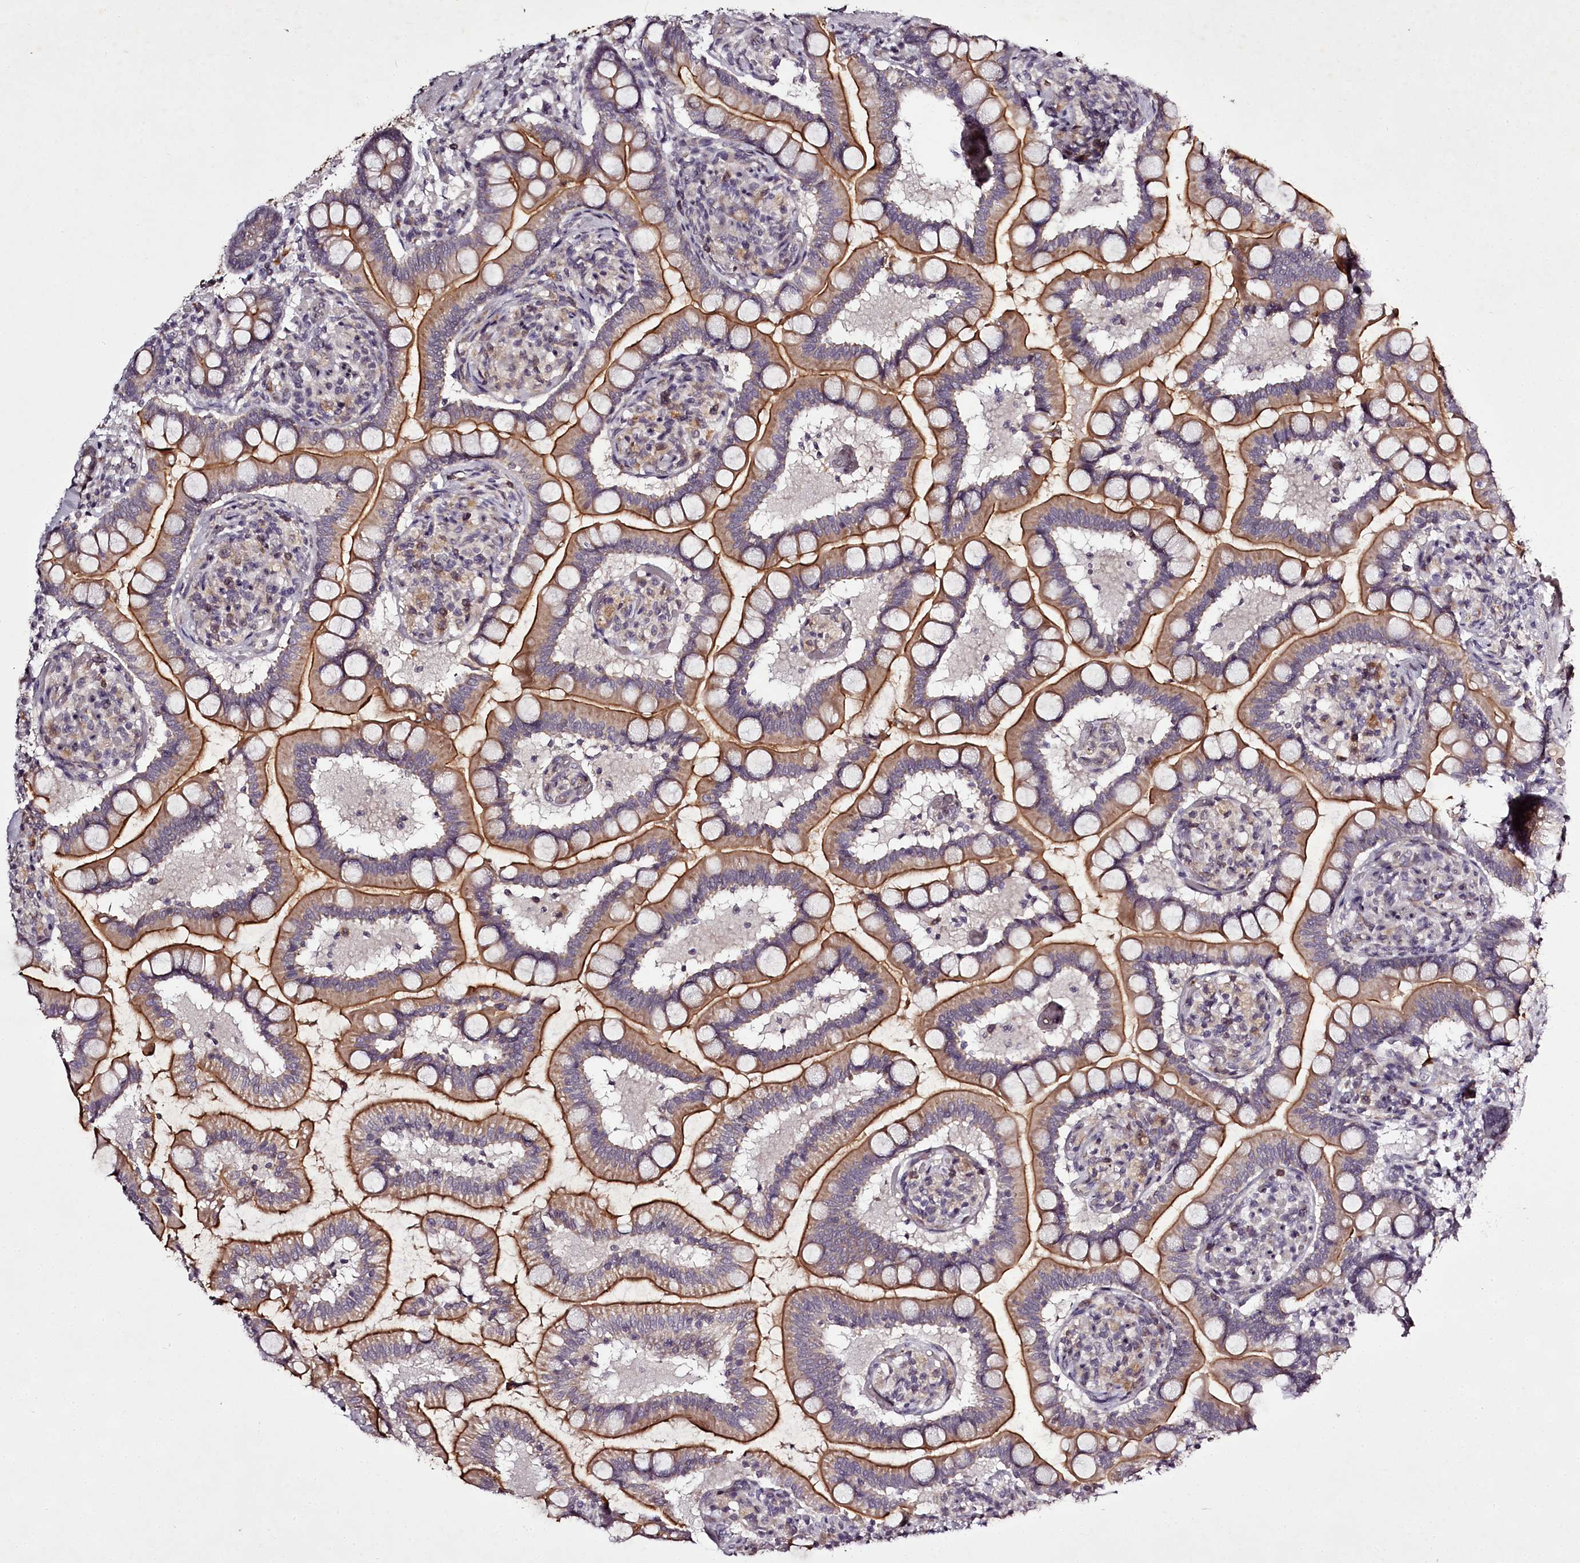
{"staining": {"intensity": "strong", "quantity": "25%-75%", "location": "cytoplasmic/membranous"}, "tissue": "small intestine", "cell_type": "Glandular cells", "image_type": "normal", "snomed": [{"axis": "morphology", "description": "Normal tissue, NOS"}, {"axis": "topography", "description": "Small intestine"}], "caption": "DAB immunohistochemical staining of benign human small intestine exhibits strong cytoplasmic/membranous protein staining in approximately 25%-75% of glandular cells.", "gene": "RBMXL2", "patient": {"sex": "female", "age": 64}}